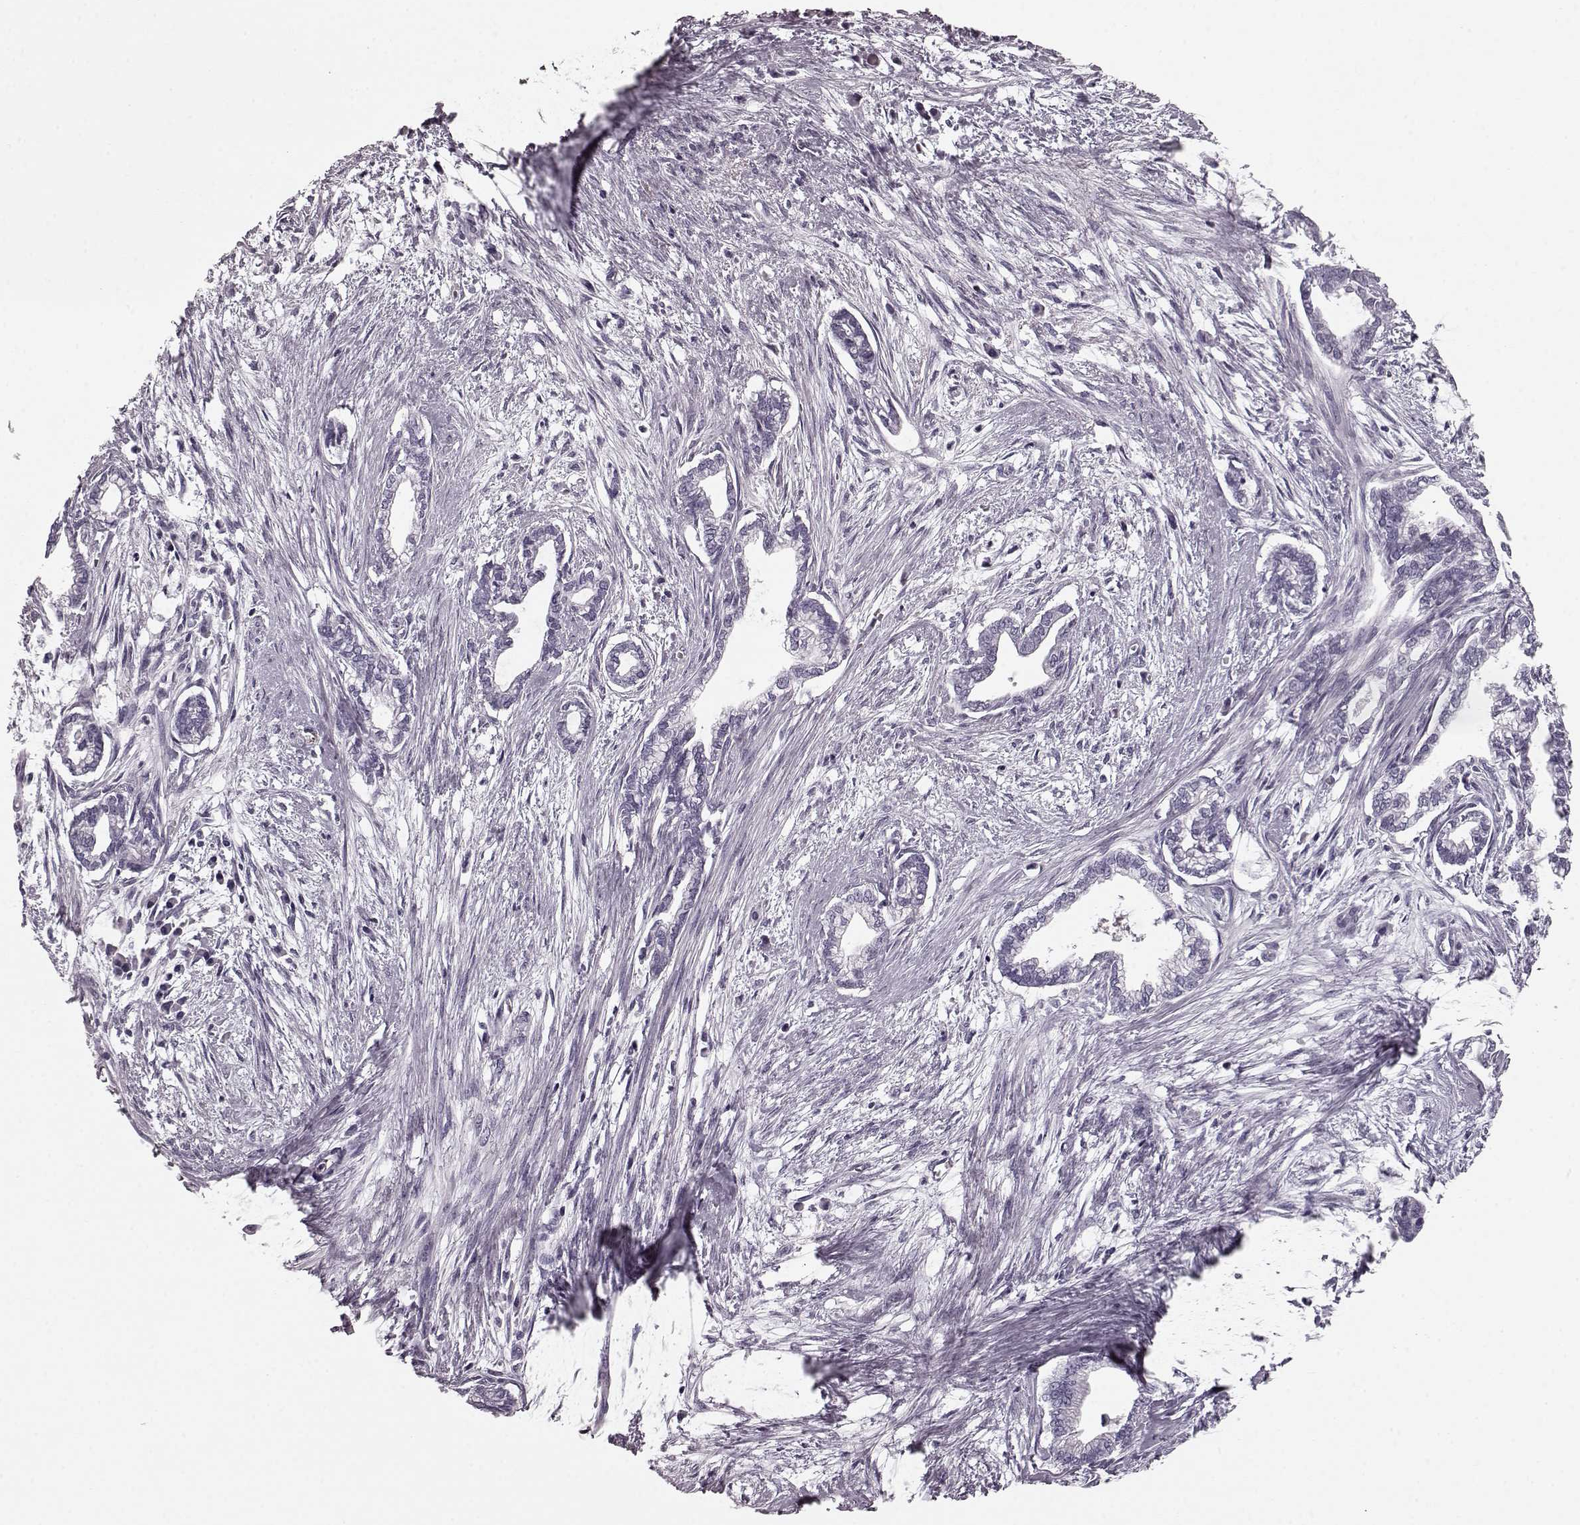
{"staining": {"intensity": "negative", "quantity": "none", "location": "none"}, "tissue": "cervical cancer", "cell_type": "Tumor cells", "image_type": "cancer", "snomed": [{"axis": "morphology", "description": "Adenocarcinoma, NOS"}, {"axis": "topography", "description": "Cervix"}], "caption": "Tumor cells are negative for brown protein staining in cervical adenocarcinoma. (DAB (3,3'-diaminobenzidine) immunohistochemistry, high magnification).", "gene": "CST7", "patient": {"sex": "female", "age": 62}}